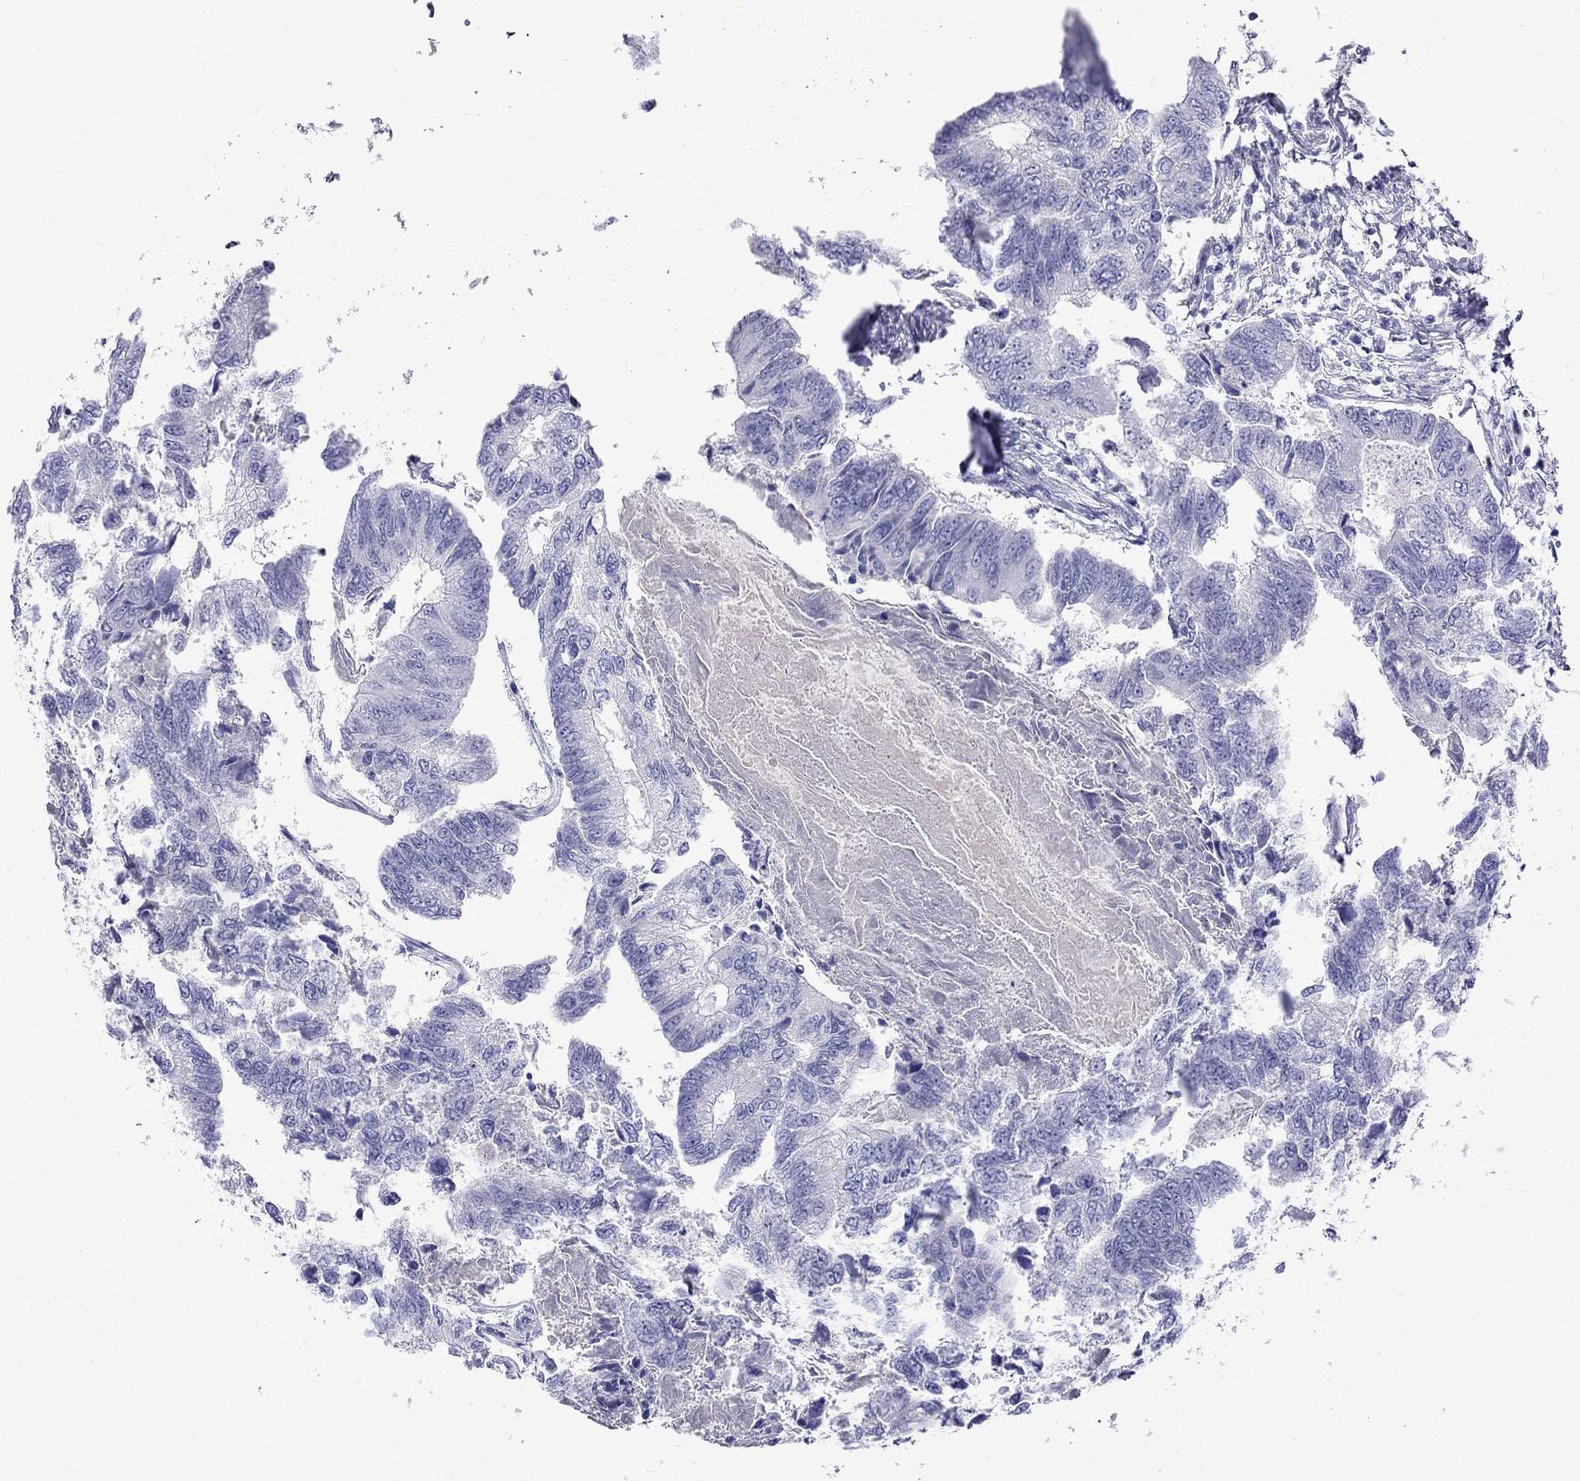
{"staining": {"intensity": "negative", "quantity": "none", "location": "none"}, "tissue": "colorectal cancer", "cell_type": "Tumor cells", "image_type": "cancer", "snomed": [{"axis": "morphology", "description": "Adenocarcinoma, NOS"}, {"axis": "topography", "description": "Colon"}], "caption": "A histopathology image of adenocarcinoma (colorectal) stained for a protein reveals no brown staining in tumor cells. (DAB (3,3'-diaminobenzidine) immunohistochemistry visualized using brightfield microscopy, high magnification).", "gene": "PATE1", "patient": {"sex": "female", "age": 65}}